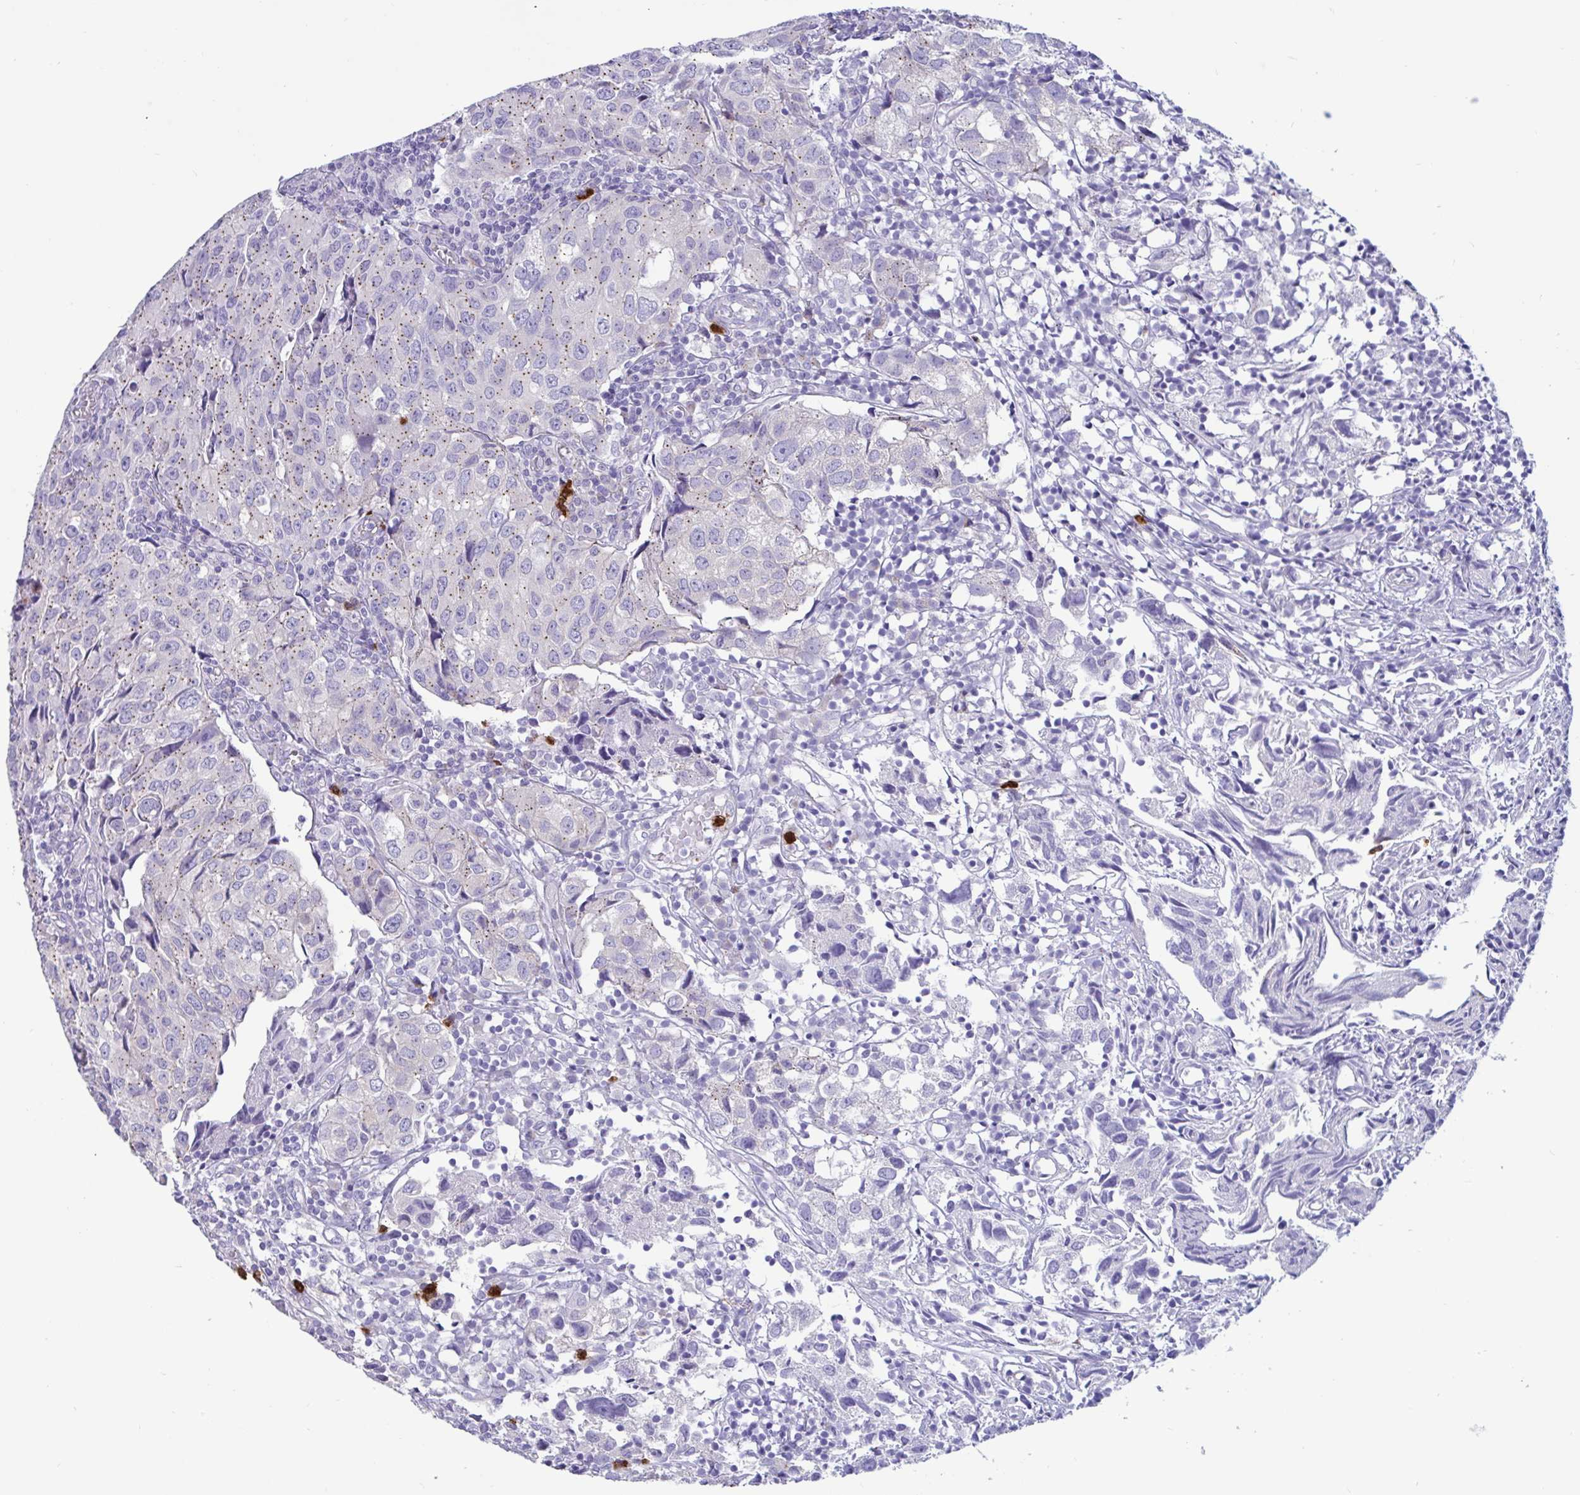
{"staining": {"intensity": "moderate", "quantity": "25%-75%", "location": "cytoplasmic/membranous"}, "tissue": "urothelial cancer", "cell_type": "Tumor cells", "image_type": "cancer", "snomed": [{"axis": "morphology", "description": "Urothelial carcinoma, High grade"}, {"axis": "topography", "description": "Urinary bladder"}], "caption": "There is medium levels of moderate cytoplasmic/membranous positivity in tumor cells of urothelial cancer, as demonstrated by immunohistochemical staining (brown color).", "gene": "RNASE3", "patient": {"sex": "female", "age": 75}}